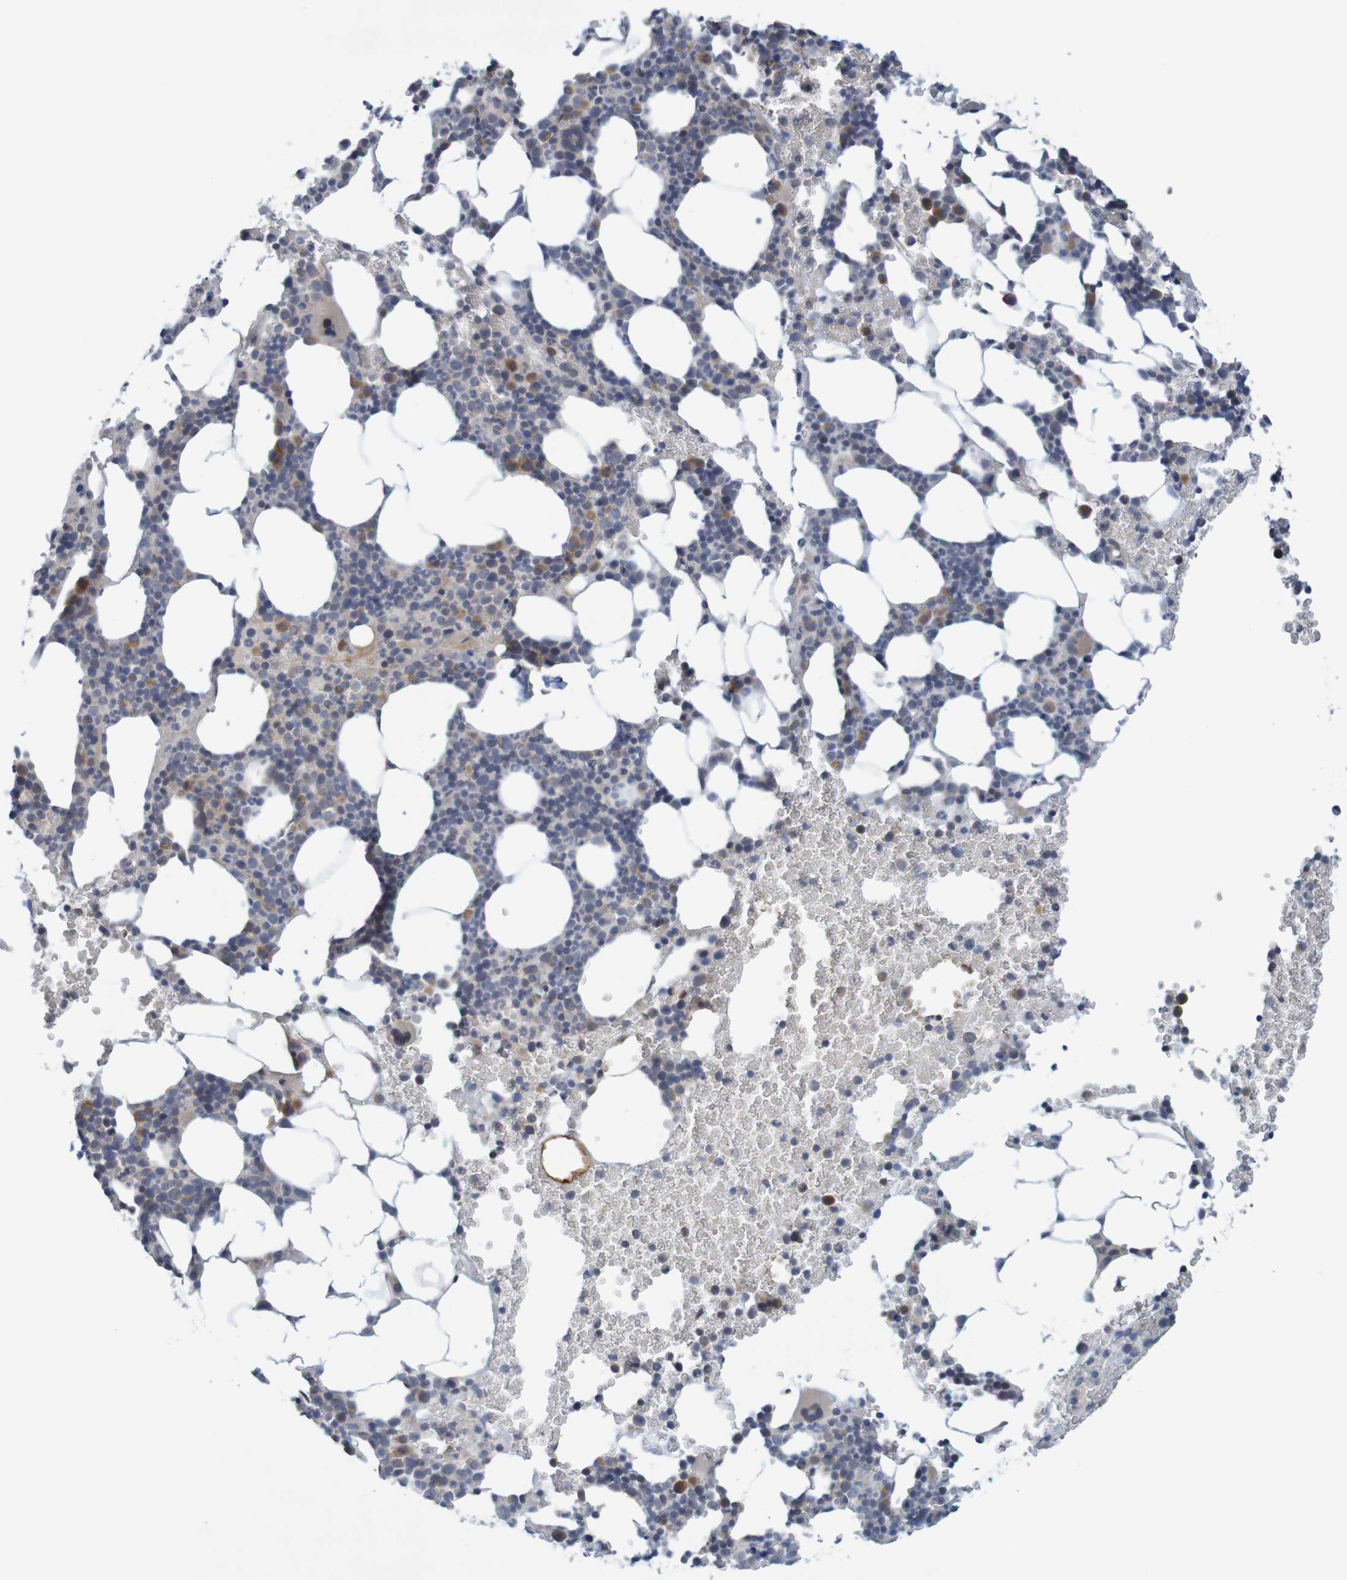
{"staining": {"intensity": "moderate", "quantity": "<25%", "location": "cytoplasmic/membranous"}, "tissue": "bone marrow", "cell_type": "Hematopoietic cells", "image_type": "normal", "snomed": [{"axis": "morphology", "description": "Normal tissue, NOS"}, {"axis": "morphology", "description": "Inflammation, NOS"}, {"axis": "topography", "description": "Bone marrow"}], "caption": "High-magnification brightfield microscopy of normal bone marrow stained with DAB (3,3'-diaminobenzidine) (brown) and counterstained with hematoxylin (blue). hematopoietic cells exhibit moderate cytoplasmic/membranous expression is present in approximately<25% of cells.", "gene": "ANKK1", "patient": {"sex": "female", "age": 70}}